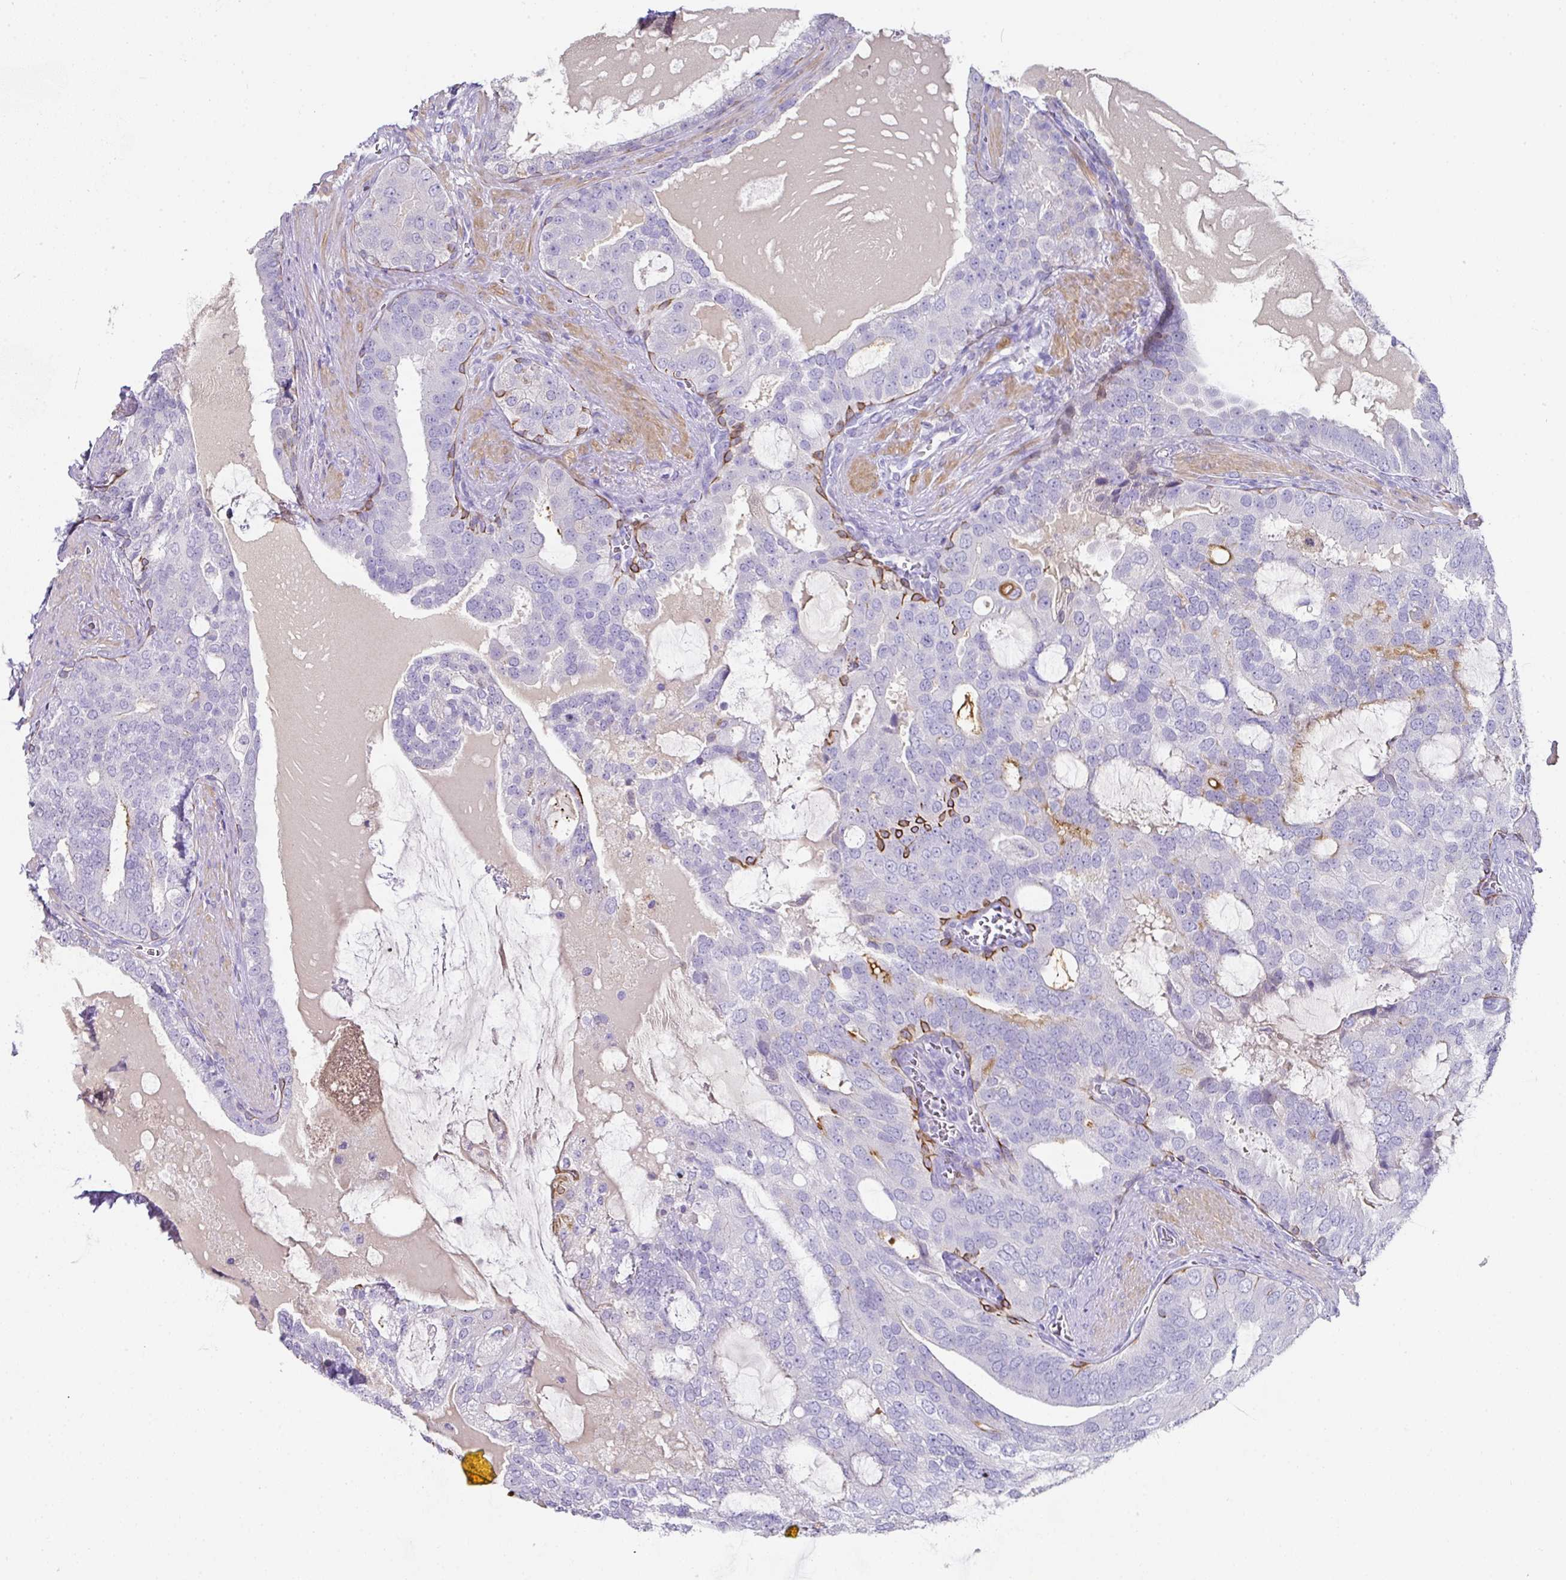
{"staining": {"intensity": "negative", "quantity": "none", "location": "none"}, "tissue": "prostate cancer", "cell_type": "Tumor cells", "image_type": "cancer", "snomed": [{"axis": "morphology", "description": "Adenocarcinoma, High grade"}, {"axis": "topography", "description": "Prostate"}], "caption": "DAB (3,3'-diaminobenzidine) immunohistochemical staining of human prostate cancer (adenocarcinoma (high-grade)) shows no significant positivity in tumor cells.", "gene": "TARM1", "patient": {"sex": "male", "age": 55}}